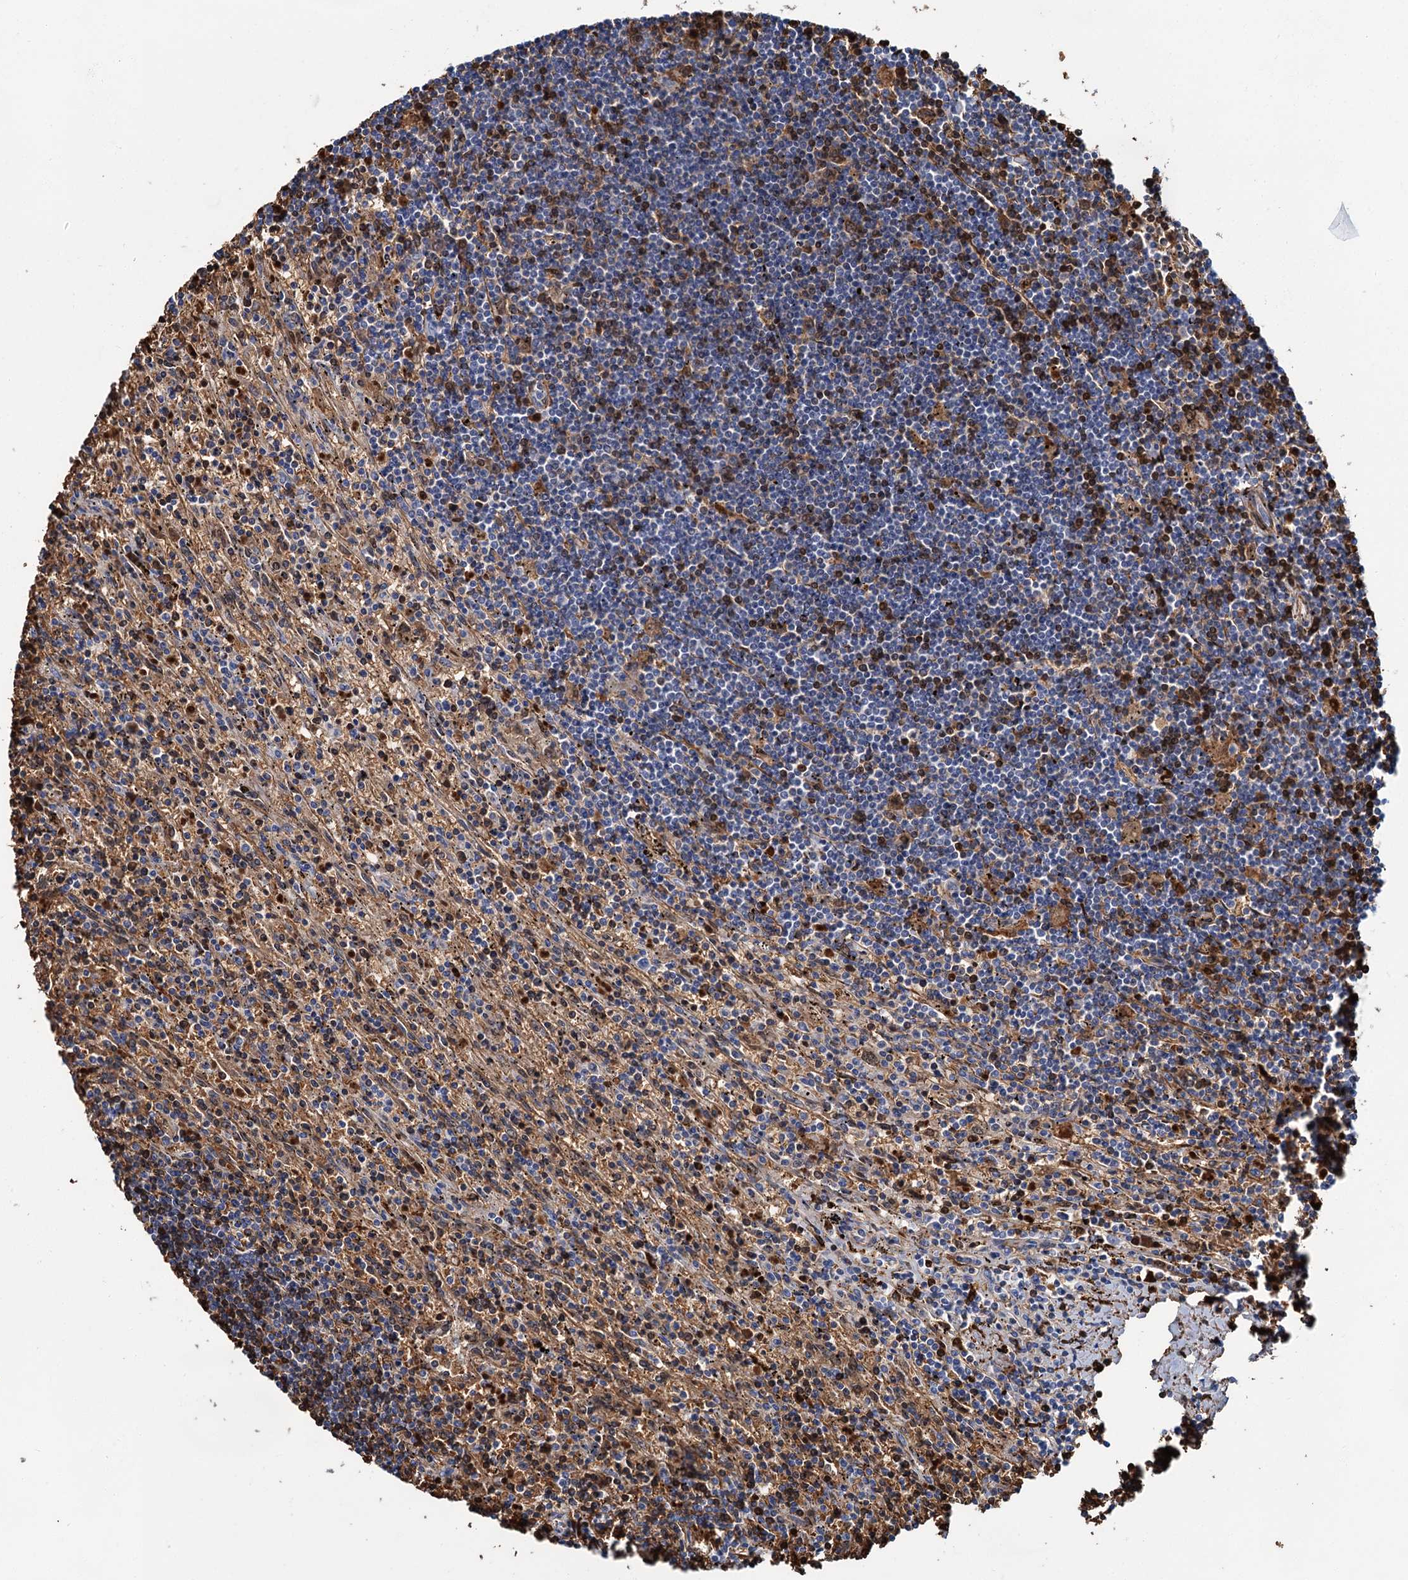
{"staining": {"intensity": "negative", "quantity": "none", "location": "none"}, "tissue": "lymphoma", "cell_type": "Tumor cells", "image_type": "cancer", "snomed": [{"axis": "morphology", "description": "Malignant lymphoma, non-Hodgkin's type, Low grade"}, {"axis": "topography", "description": "Spleen"}], "caption": "Immunohistochemistry image of neoplastic tissue: human lymphoma stained with DAB displays no significant protein positivity in tumor cells.", "gene": "ATG2A", "patient": {"sex": "male", "age": 76}}